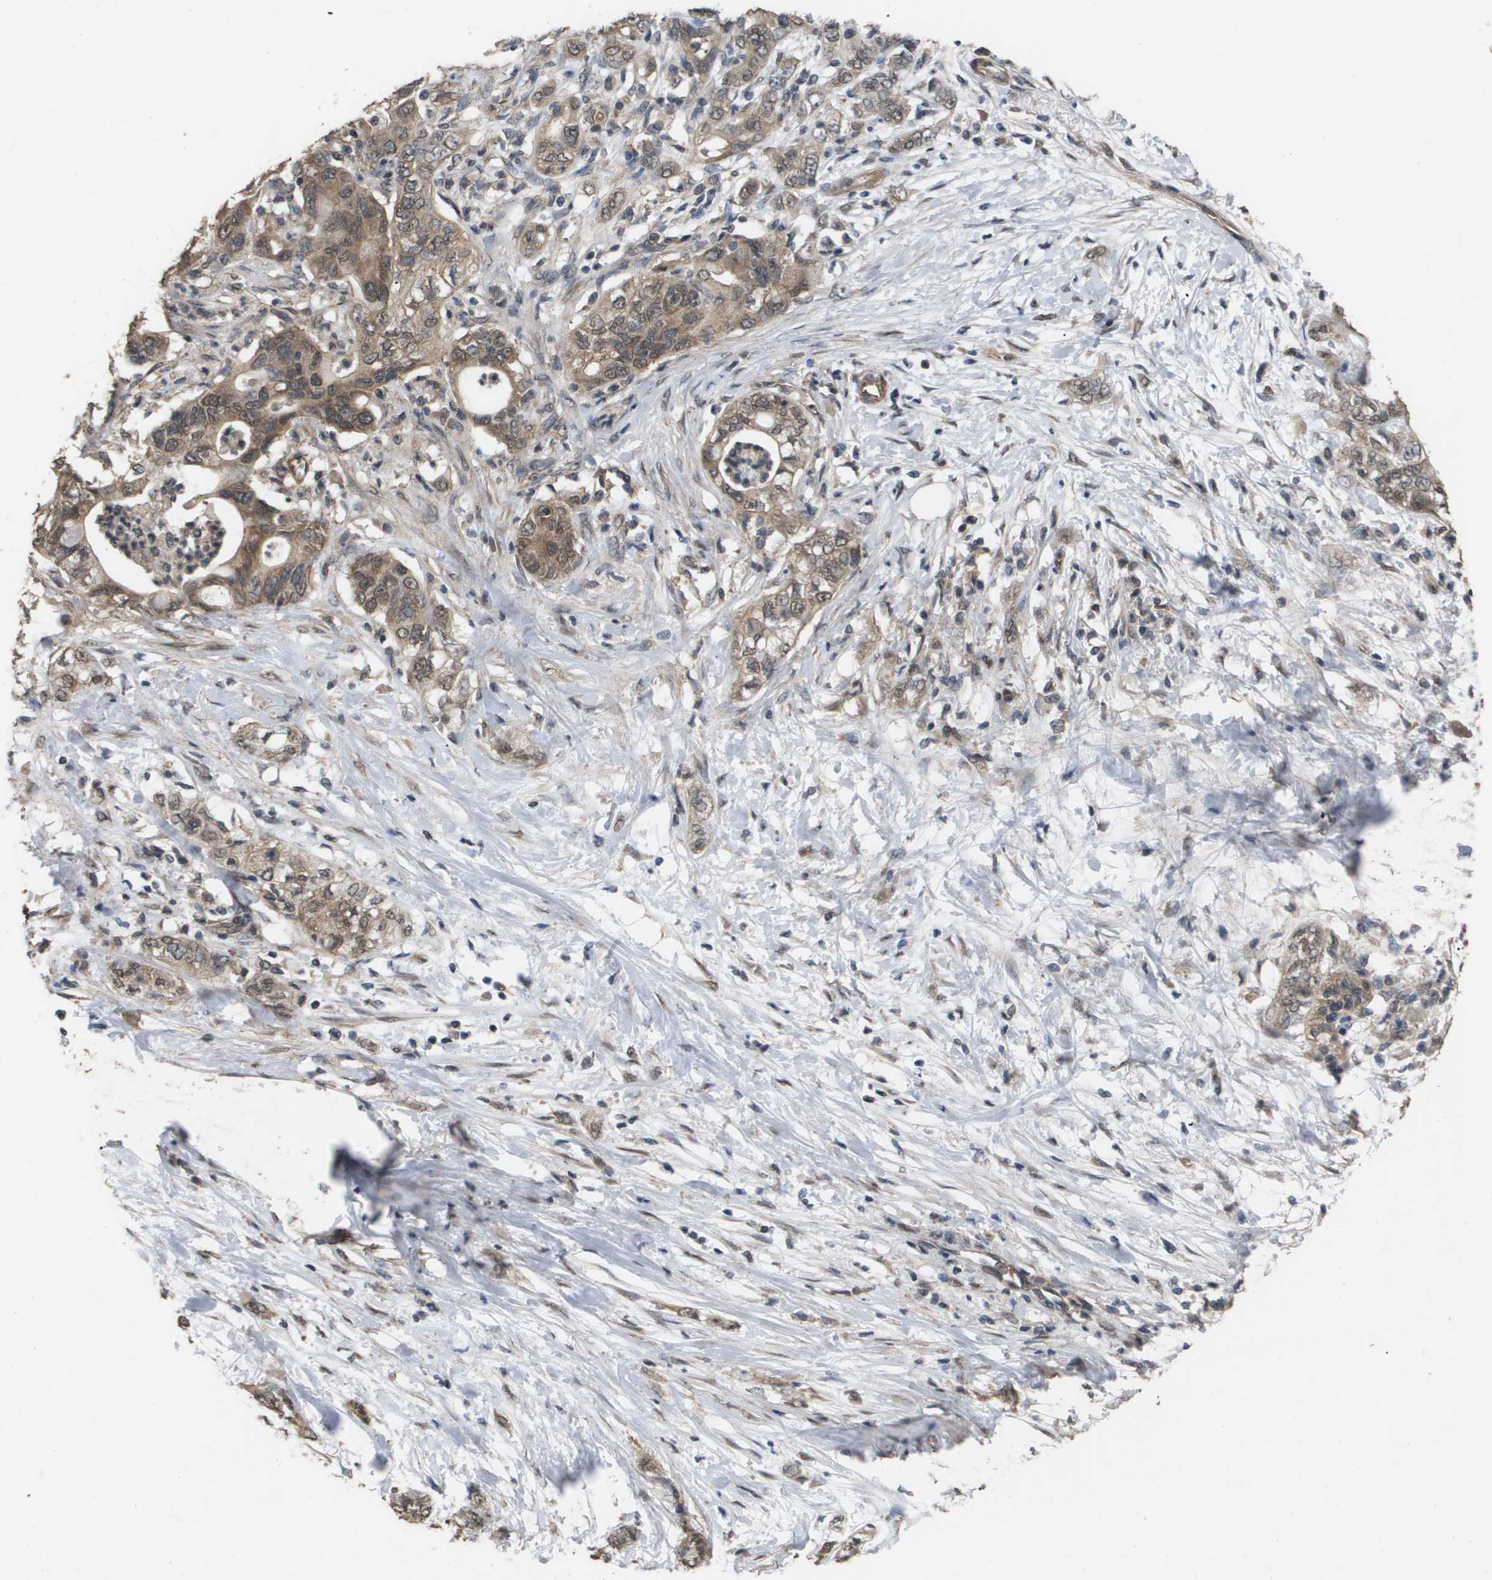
{"staining": {"intensity": "moderate", "quantity": ">75%", "location": "cytoplasmic/membranous"}, "tissue": "pancreatic cancer", "cell_type": "Tumor cells", "image_type": "cancer", "snomed": [{"axis": "morphology", "description": "Adenocarcinoma, NOS"}, {"axis": "topography", "description": "Pancreas"}], "caption": "The immunohistochemical stain shows moderate cytoplasmic/membranous expression in tumor cells of pancreatic cancer (adenocarcinoma) tissue.", "gene": "CUL5", "patient": {"sex": "male", "age": 70}}